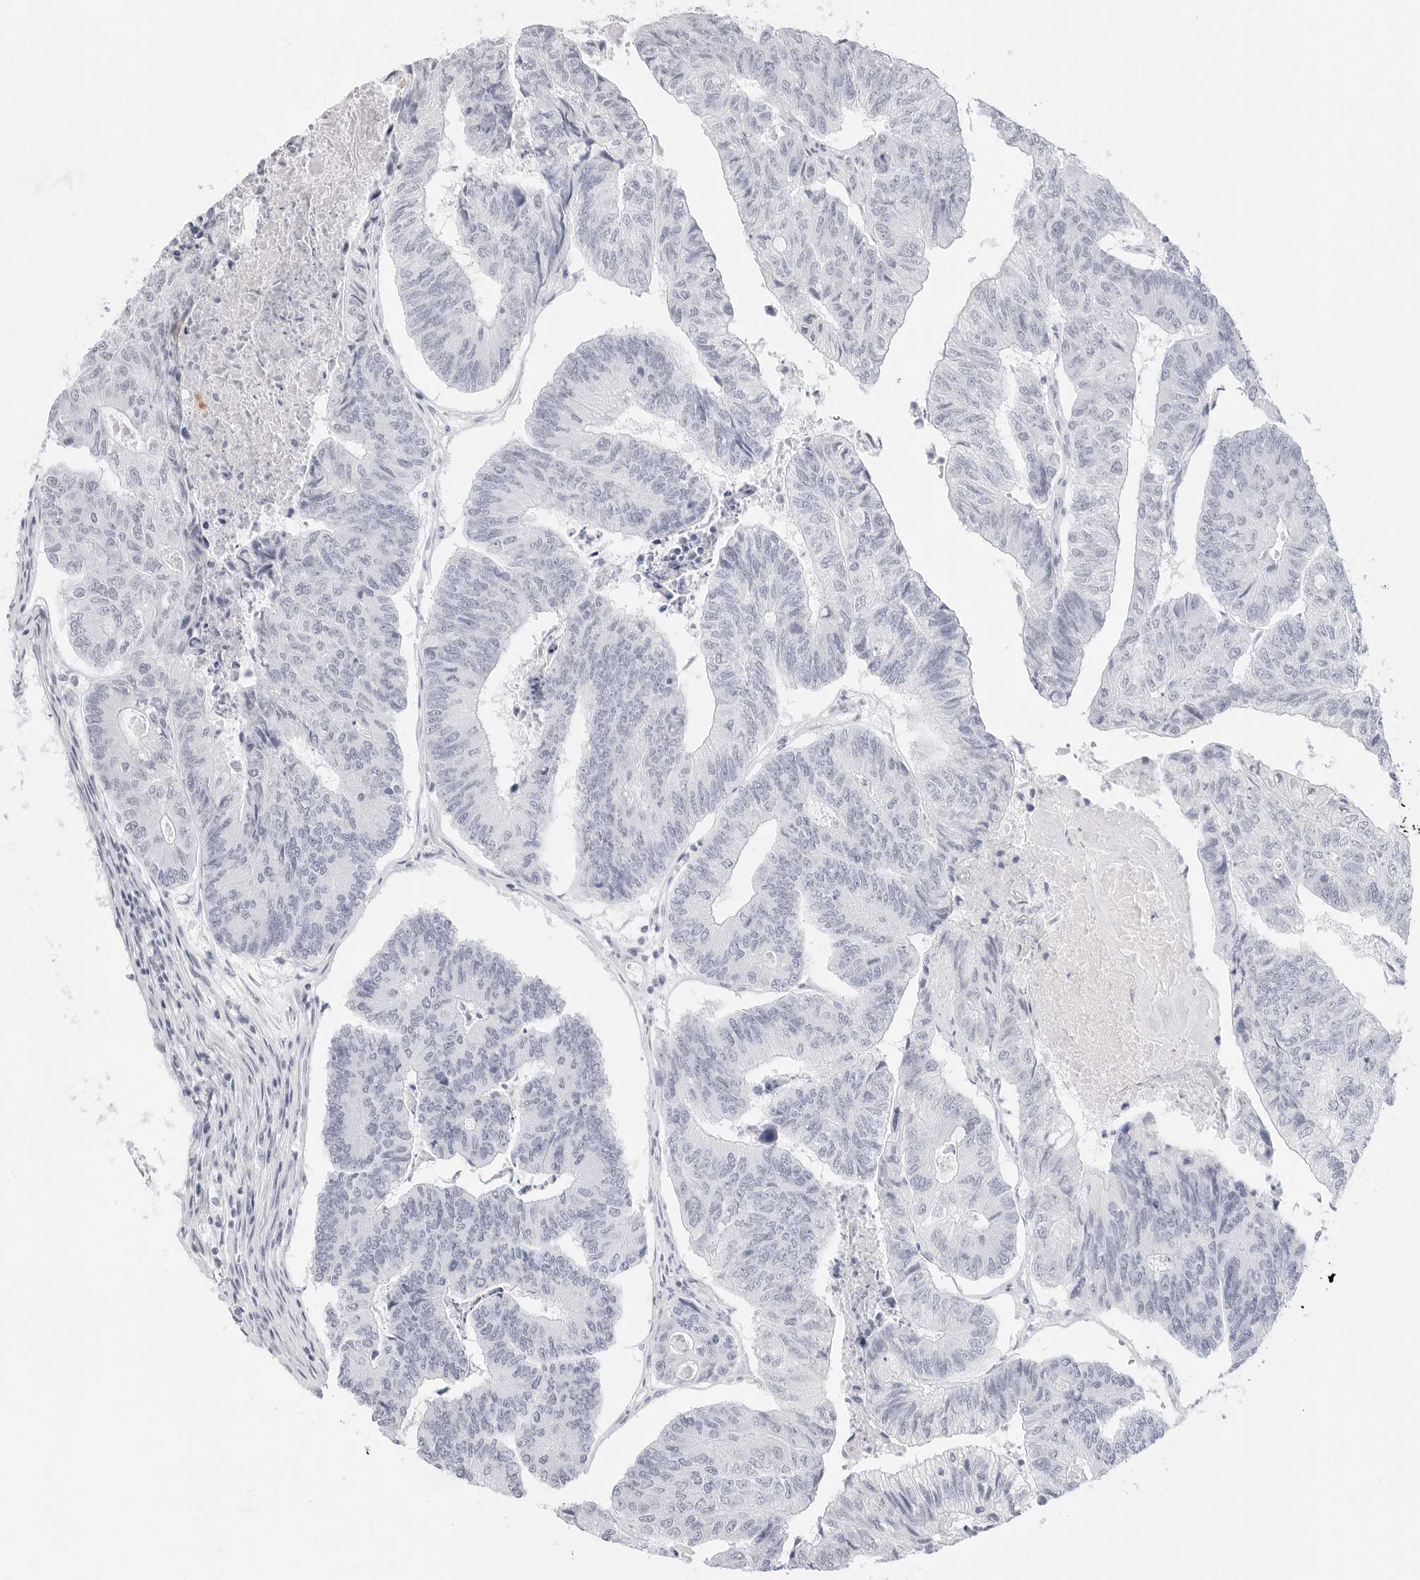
{"staining": {"intensity": "negative", "quantity": "none", "location": "none"}, "tissue": "colorectal cancer", "cell_type": "Tumor cells", "image_type": "cancer", "snomed": [{"axis": "morphology", "description": "Adenocarcinoma, NOS"}, {"axis": "topography", "description": "Colon"}], "caption": "Immunohistochemistry histopathology image of neoplastic tissue: colorectal adenocarcinoma stained with DAB (3,3'-diaminobenzidine) displays no significant protein expression in tumor cells.", "gene": "TFF2", "patient": {"sex": "female", "age": 67}}